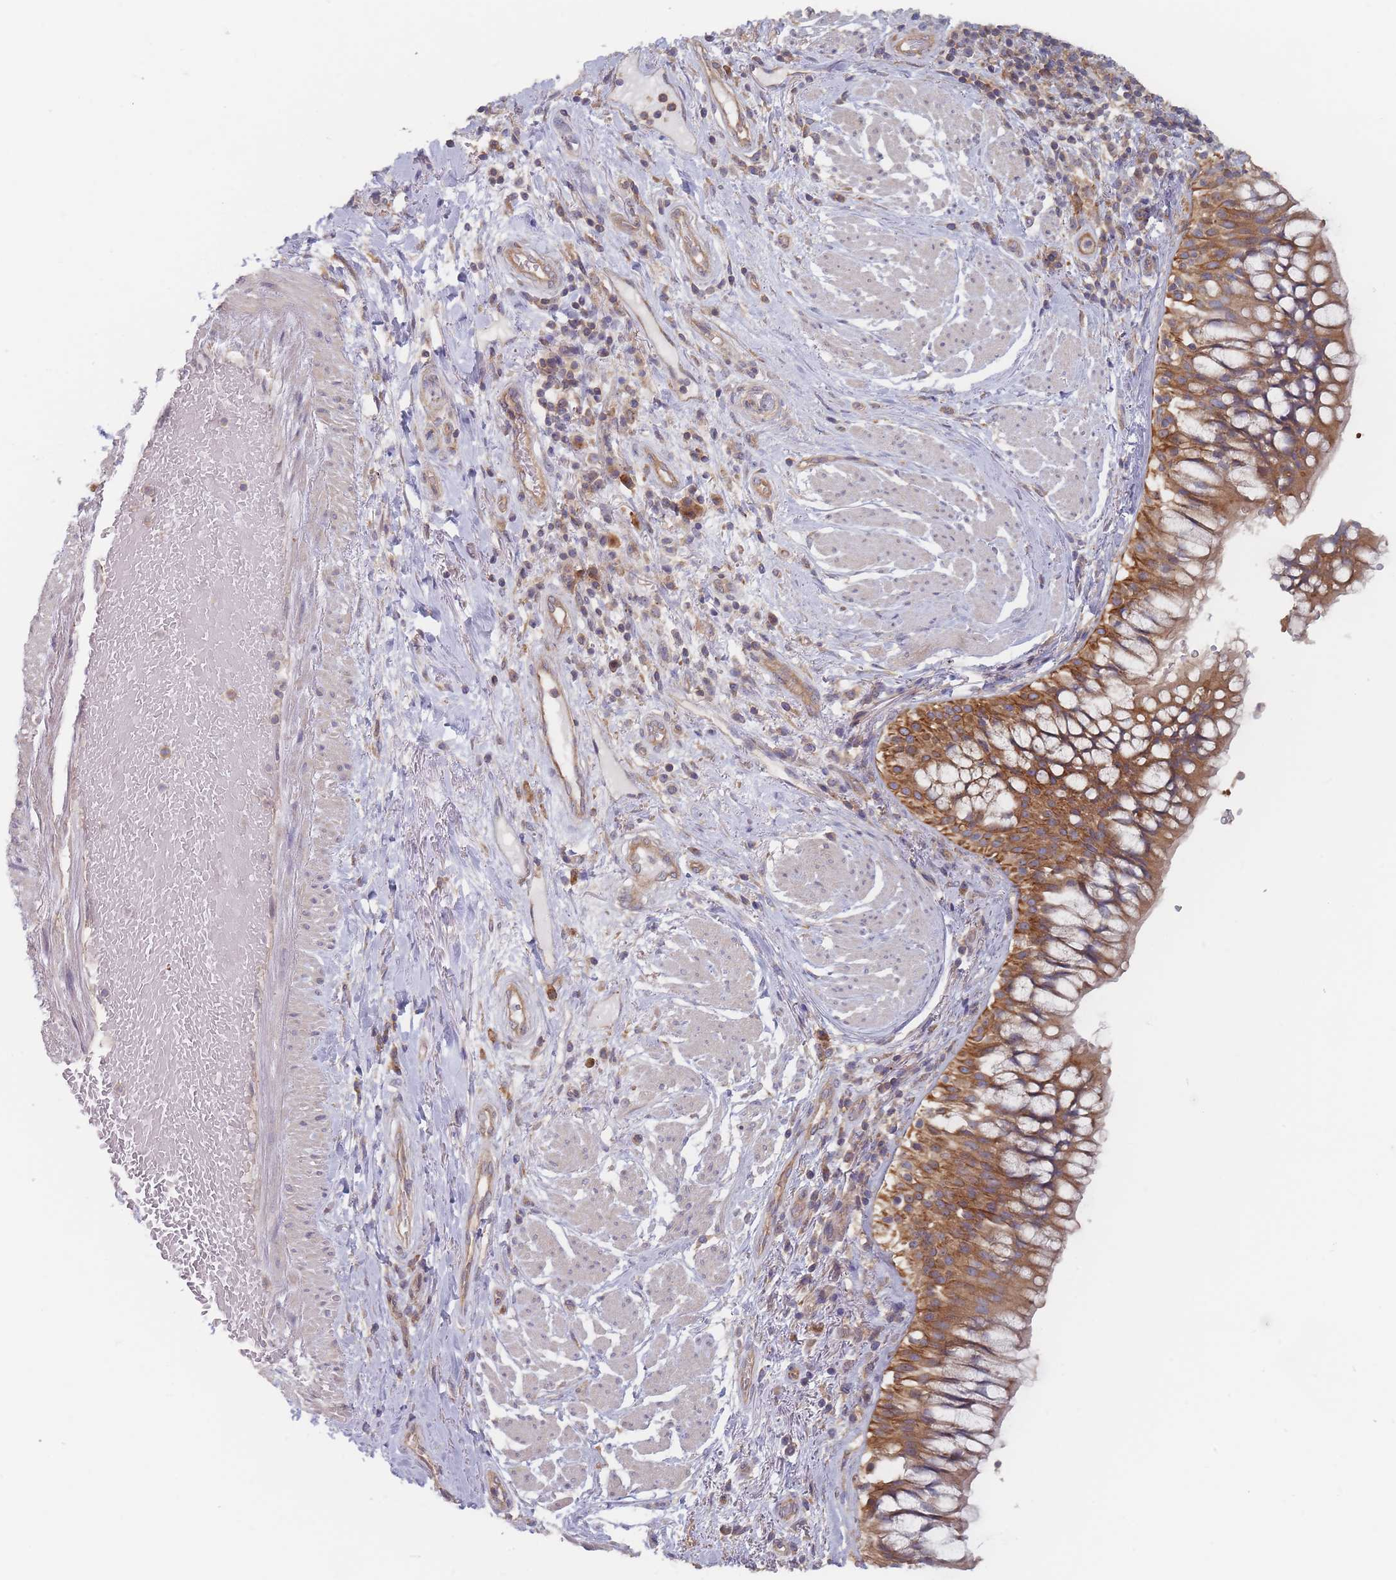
{"staining": {"intensity": "negative", "quantity": "none", "location": "none"}, "tissue": "adipose tissue", "cell_type": "Adipocytes", "image_type": "normal", "snomed": [{"axis": "morphology", "description": "Normal tissue, NOS"}, {"axis": "morphology", "description": "Squamous cell carcinoma, NOS"}, {"axis": "topography", "description": "Bronchus"}, {"axis": "topography", "description": "Lung"}], "caption": "This is an IHC image of normal human adipose tissue. There is no staining in adipocytes.", "gene": "EFCC1", "patient": {"sex": "male", "age": 64}}